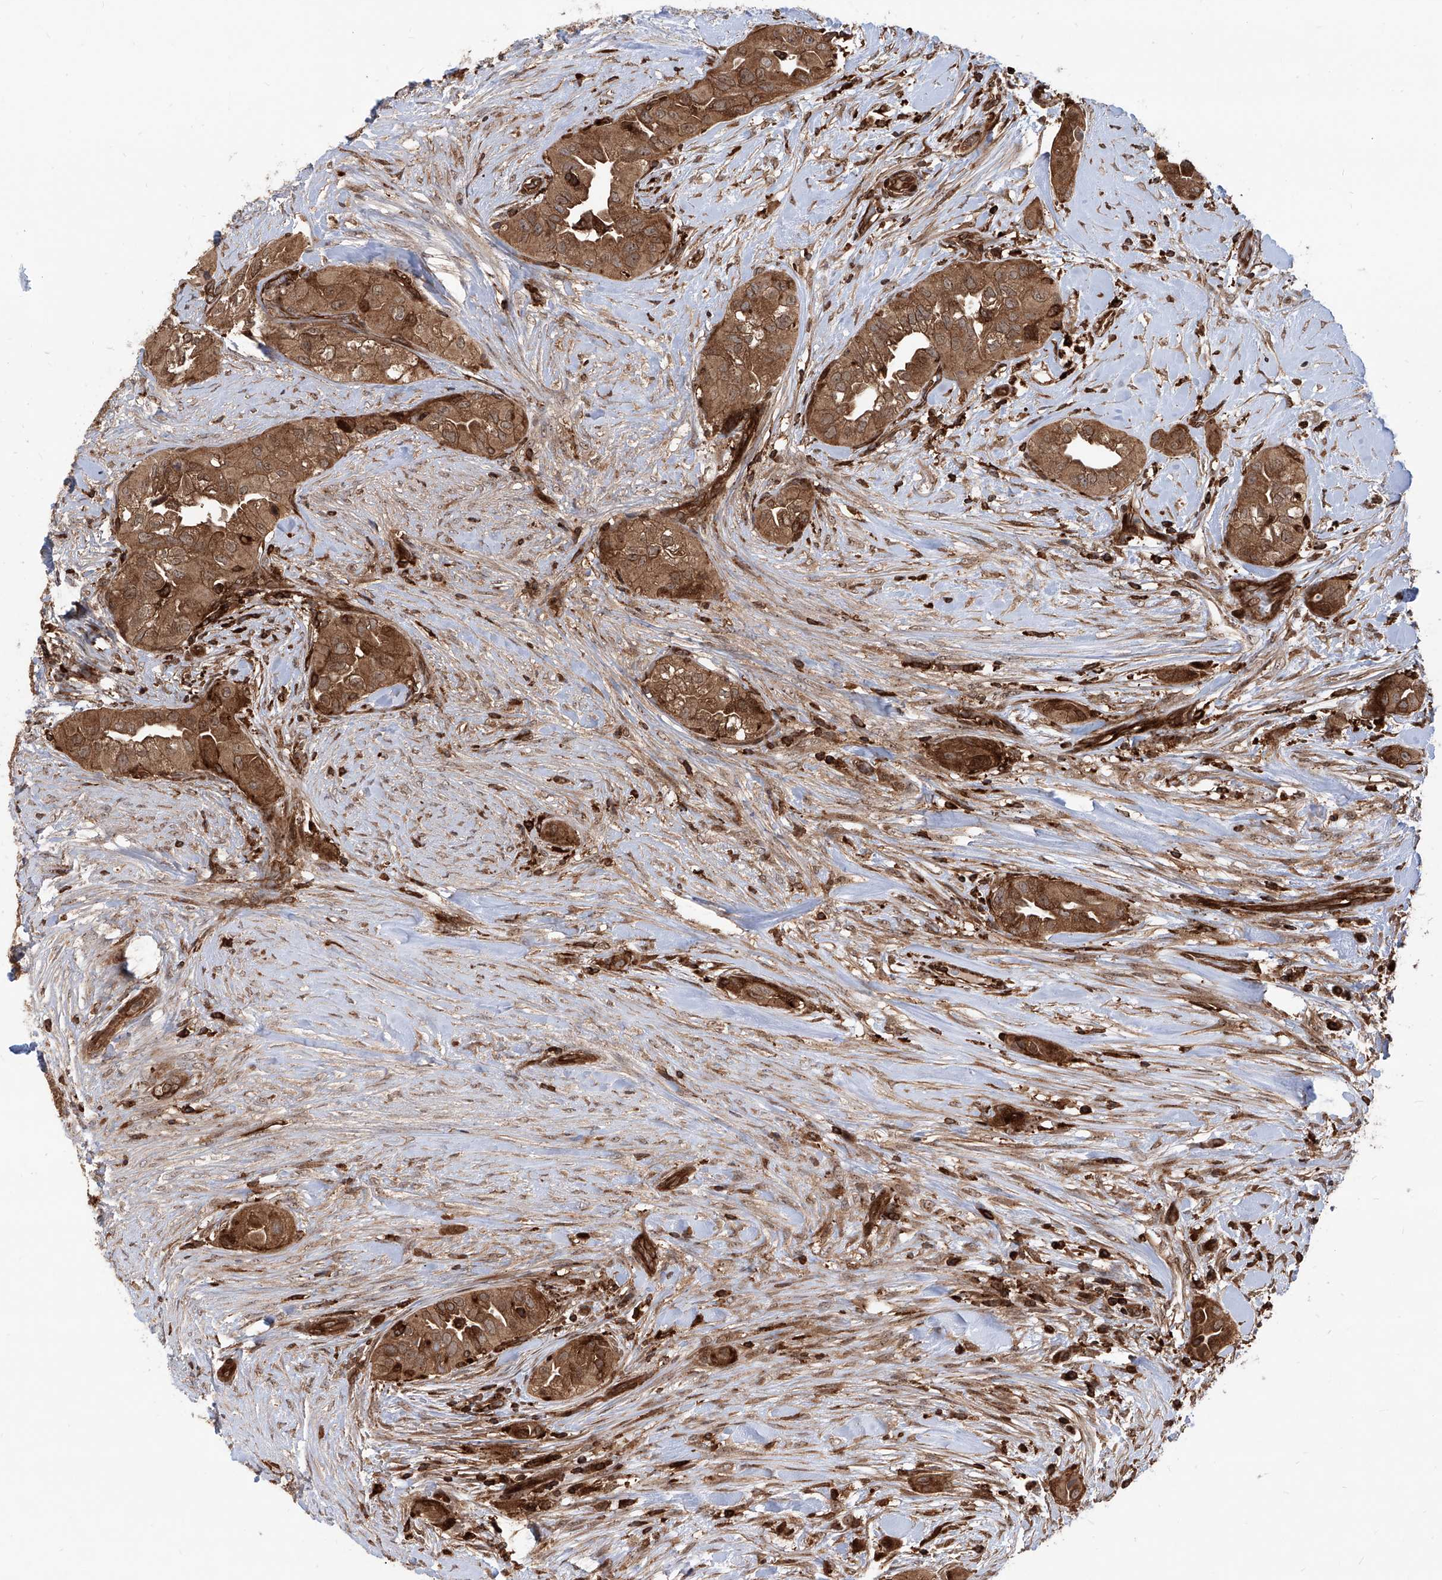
{"staining": {"intensity": "strong", "quantity": ">75%", "location": "cytoplasmic/membranous"}, "tissue": "thyroid cancer", "cell_type": "Tumor cells", "image_type": "cancer", "snomed": [{"axis": "morphology", "description": "Papillary adenocarcinoma, NOS"}, {"axis": "topography", "description": "Thyroid gland"}], "caption": "Protein expression analysis of human papillary adenocarcinoma (thyroid) reveals strong cytoplasmic/membranous positivity in approximately >75% of tumor cells. (brown staining indicates protein expression, while blue staining denotes nuclei).", "gene": "MAGED2", "patient": {"sex": "female", "age": 59}}